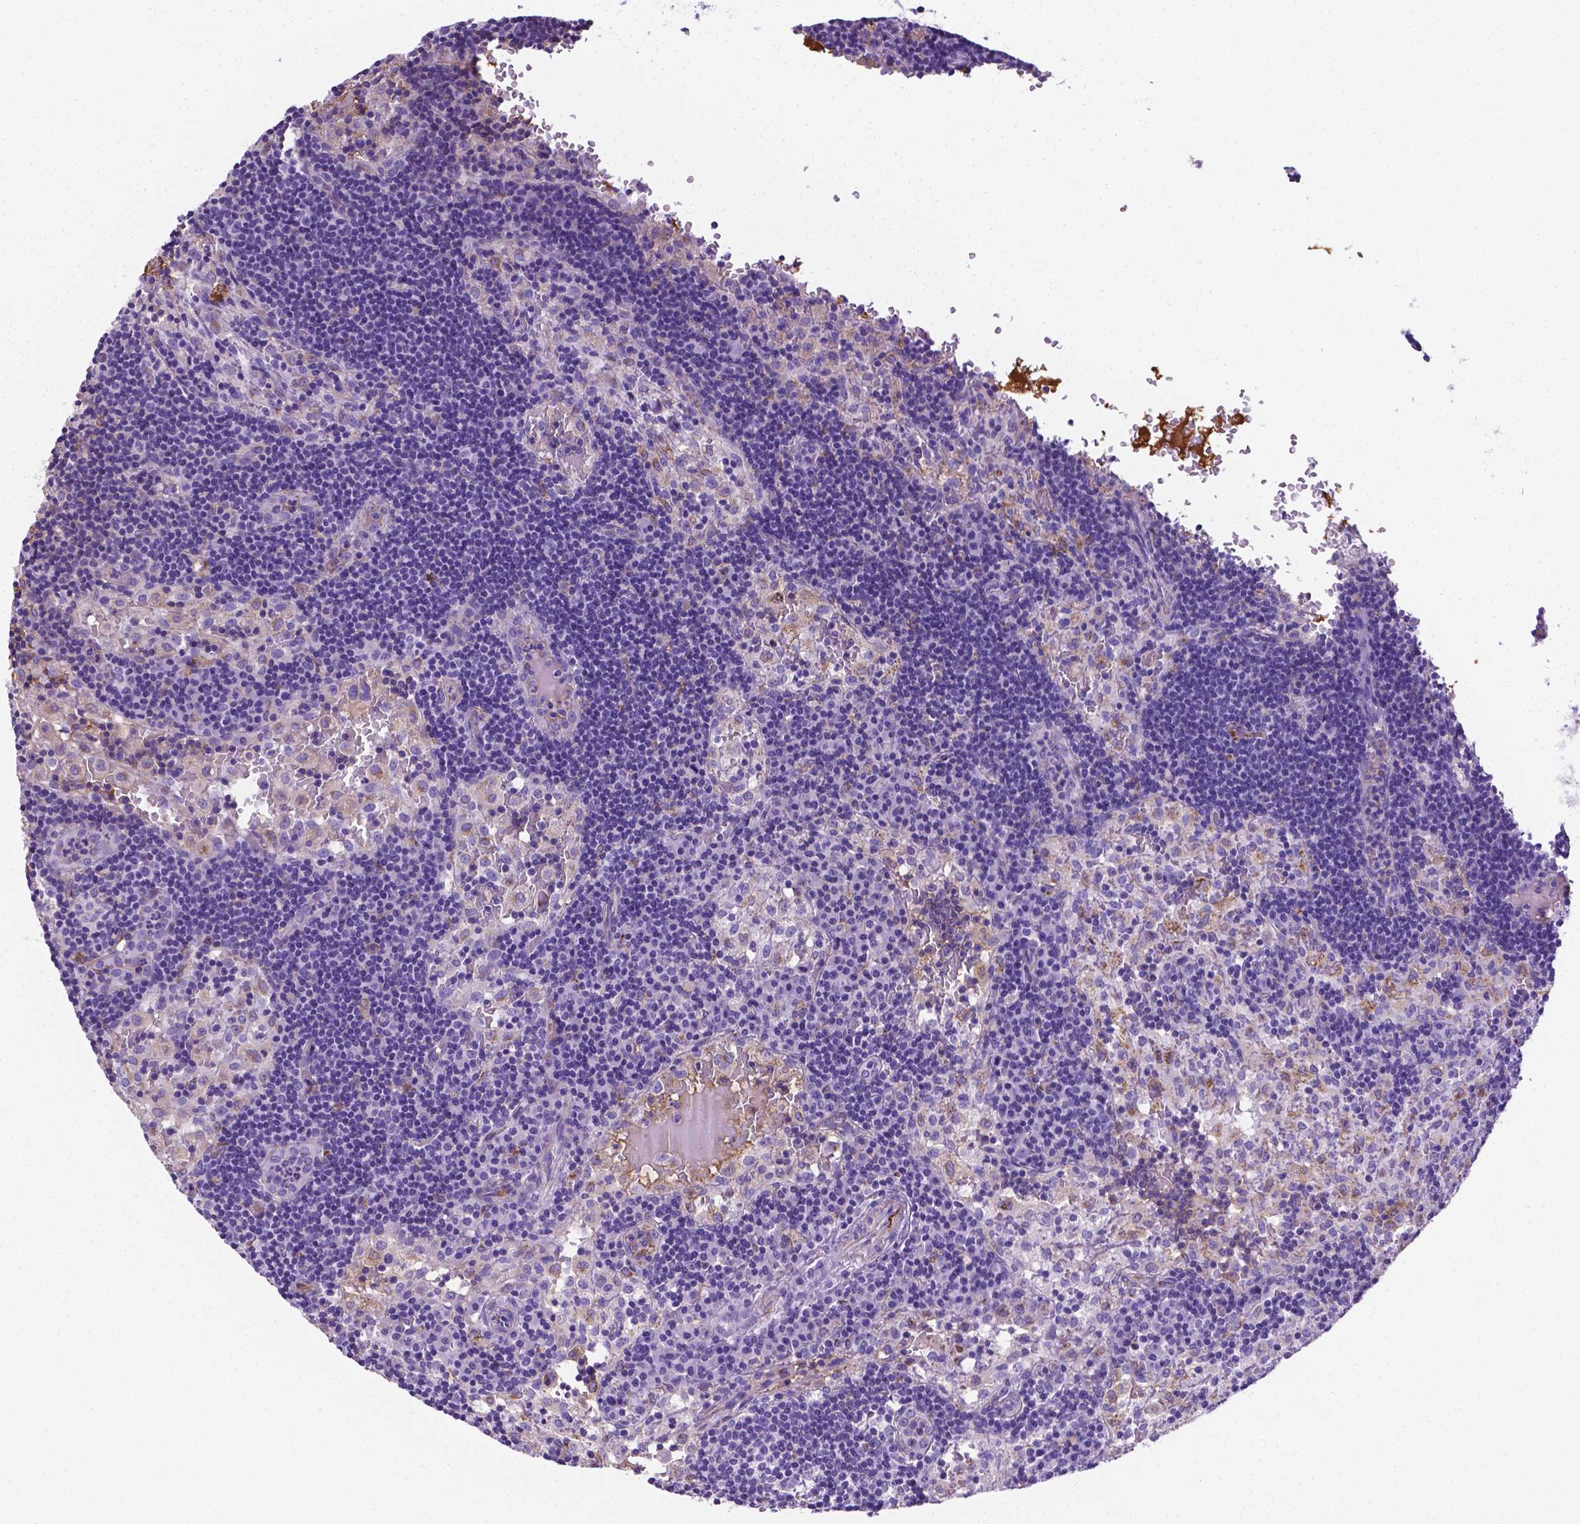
{"staining": {"intensity": "negative", "quantity": "none", "location": "none"}, "tissue": "lymph node", "cell_type": "Germinal center cells", "image_type": "normal", "snomed": [{"axis": "morphology", "description": "Normal tissue, NOS"}, {"axis": "topography", "description": "Lymph node"}], "caption": "A high-resolution histopathology image shows immunohistochemistry (IHC) staining of normal lymph node, which exhibits no significant staining in germinal center cells. Nuclei are stained in blue.", "gene": "APOE", "patient": {"sex": "male", "age": 62}}